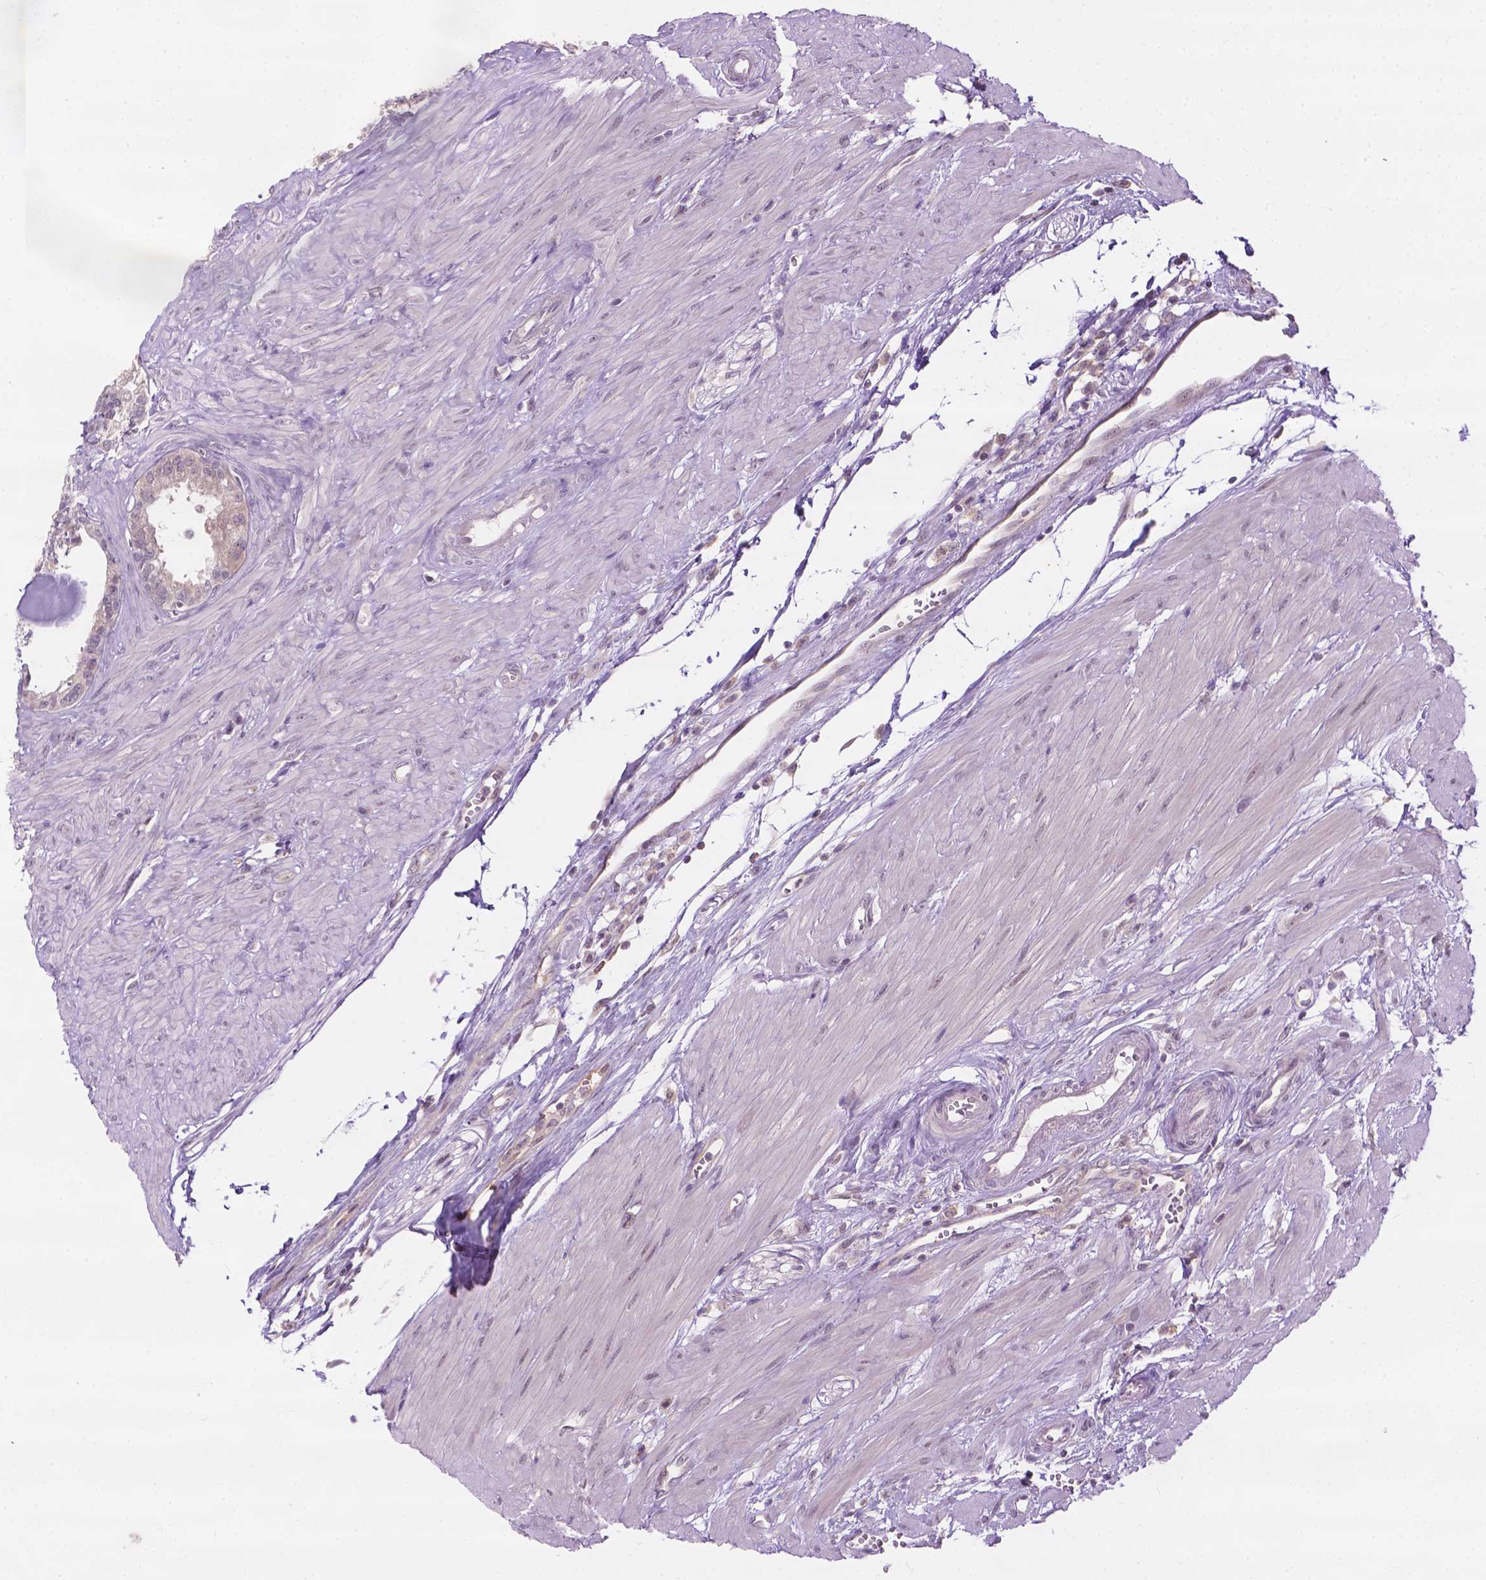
{"staining": {"intensity": "weak", "quantity": "<25%", "location": "cytoplasmic/membranous"}, "tissue": "seminal vesicle", "cell_type": "Glandular cells", "image_type": "normal", "snomed": [{"axis": "morphology", "description": "Normal tissue, NOS"}, {"axis": "morphology", "description": "Urothelial carcinoma, NOS"}, {"axis": "topography", "description": "Urinary bladder"}, {"axis": "topography", "description": "Seminal veicle"}], "caption": "IHC of normal human seminal vesicle reveals no positivity in glandular cells. Brightfield microscopy of immunohistochemistry stained with DAB (brown) and hematoxylin (blue), captured at high magnification.", "gene": "DENND4A", "patient": {"sex": "male", "age": 76}}